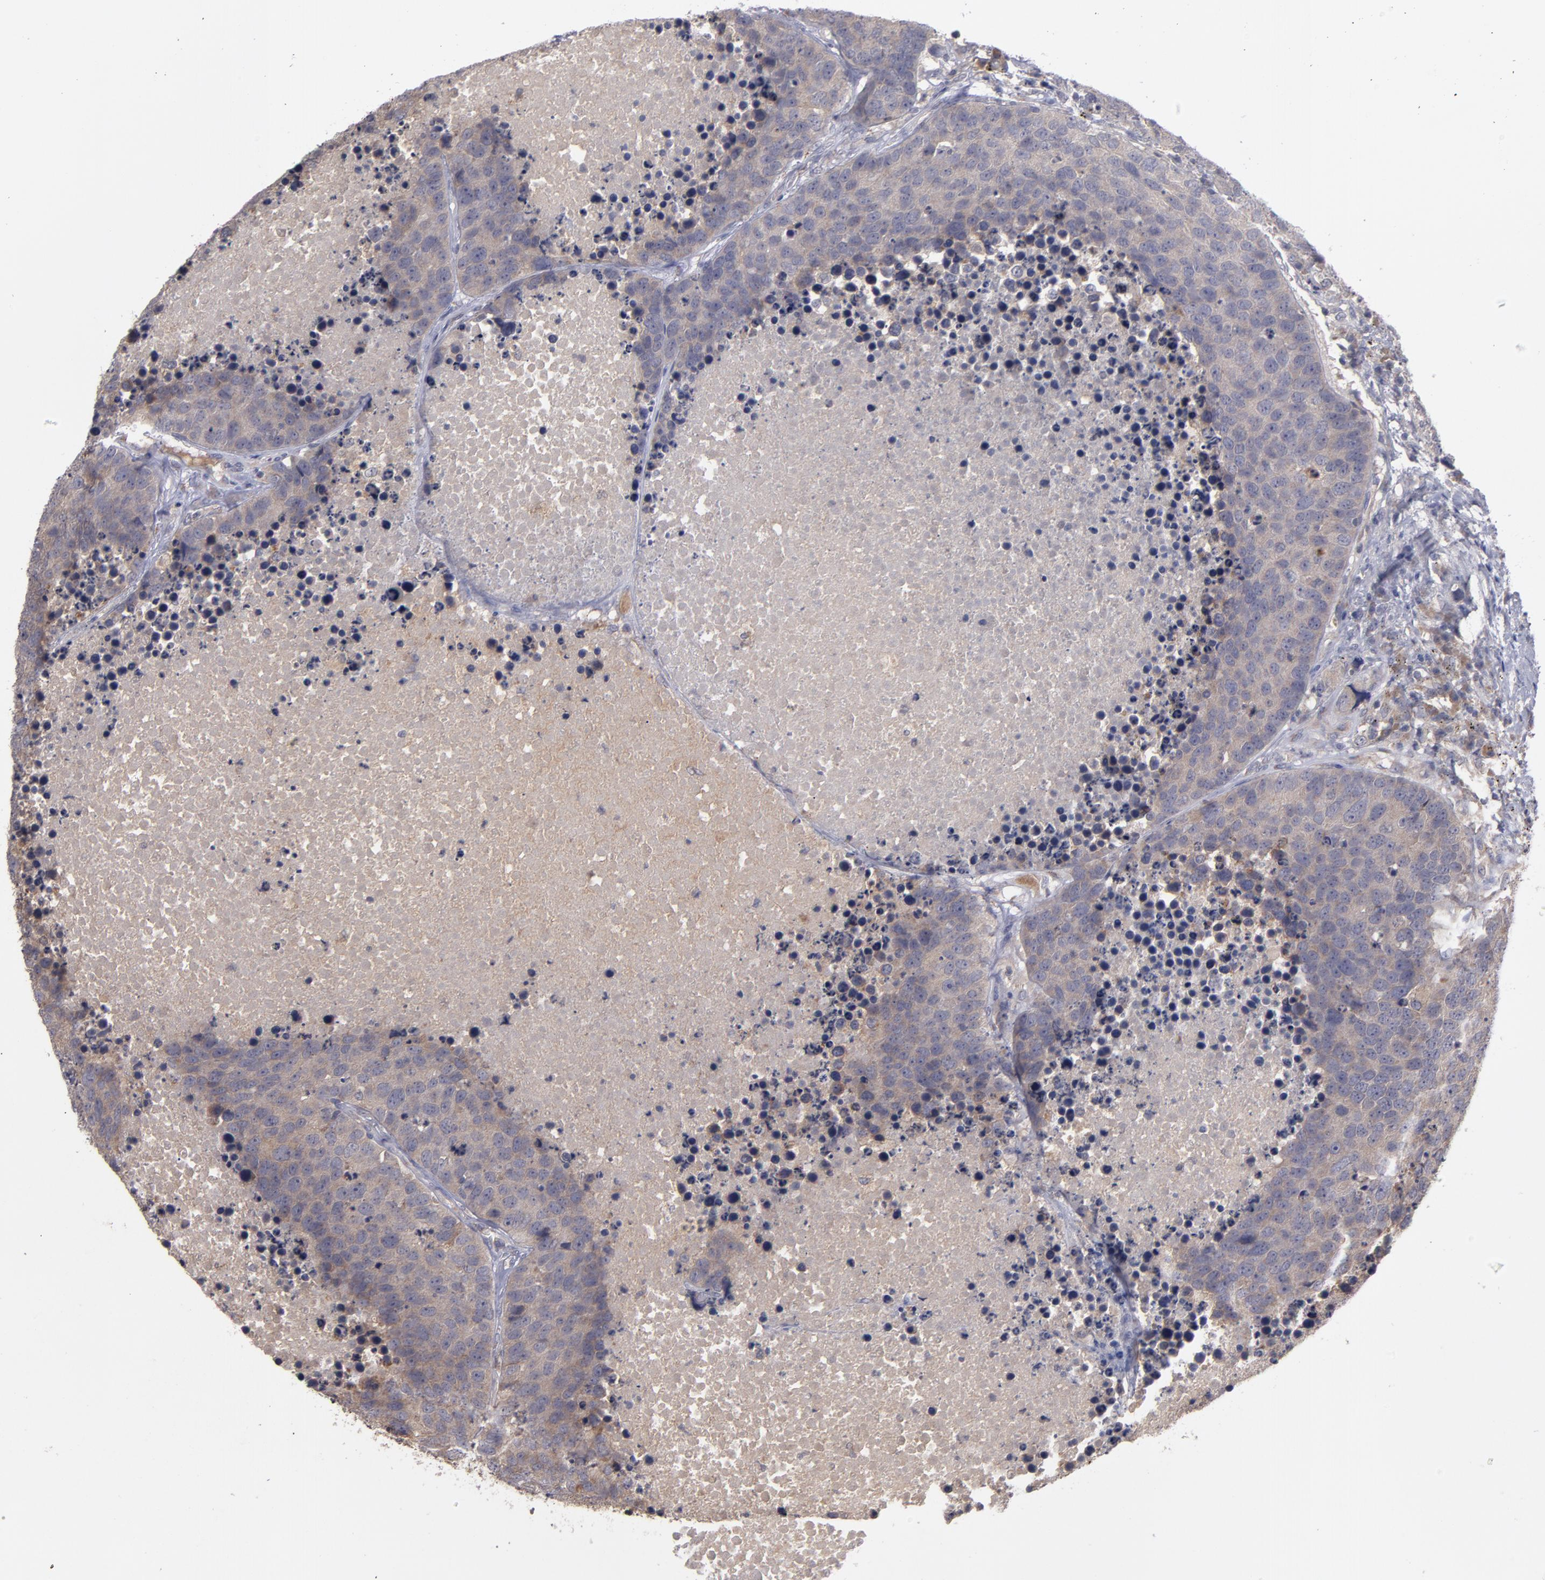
{"staining": {"intensity": "weak", "quantity": ">75%", "location": "cytoplasmic/membranous"}, "tissue": "carcinoid", "cell_type": "Tumor cells", "image_type": "cancer", "snomed": [{"axis": "morphology", "description": "Carcinoid, malignant, NOS"}, {"axis": "topography", "description": "Lung"}], "caption": "This is an image of IHC staining of carcinoid, which shows weak positivity in the cytoplasmic/membranous of tumor cells.", "gene": "MMP11", "patient": {"sex": "male", "age": 60}}